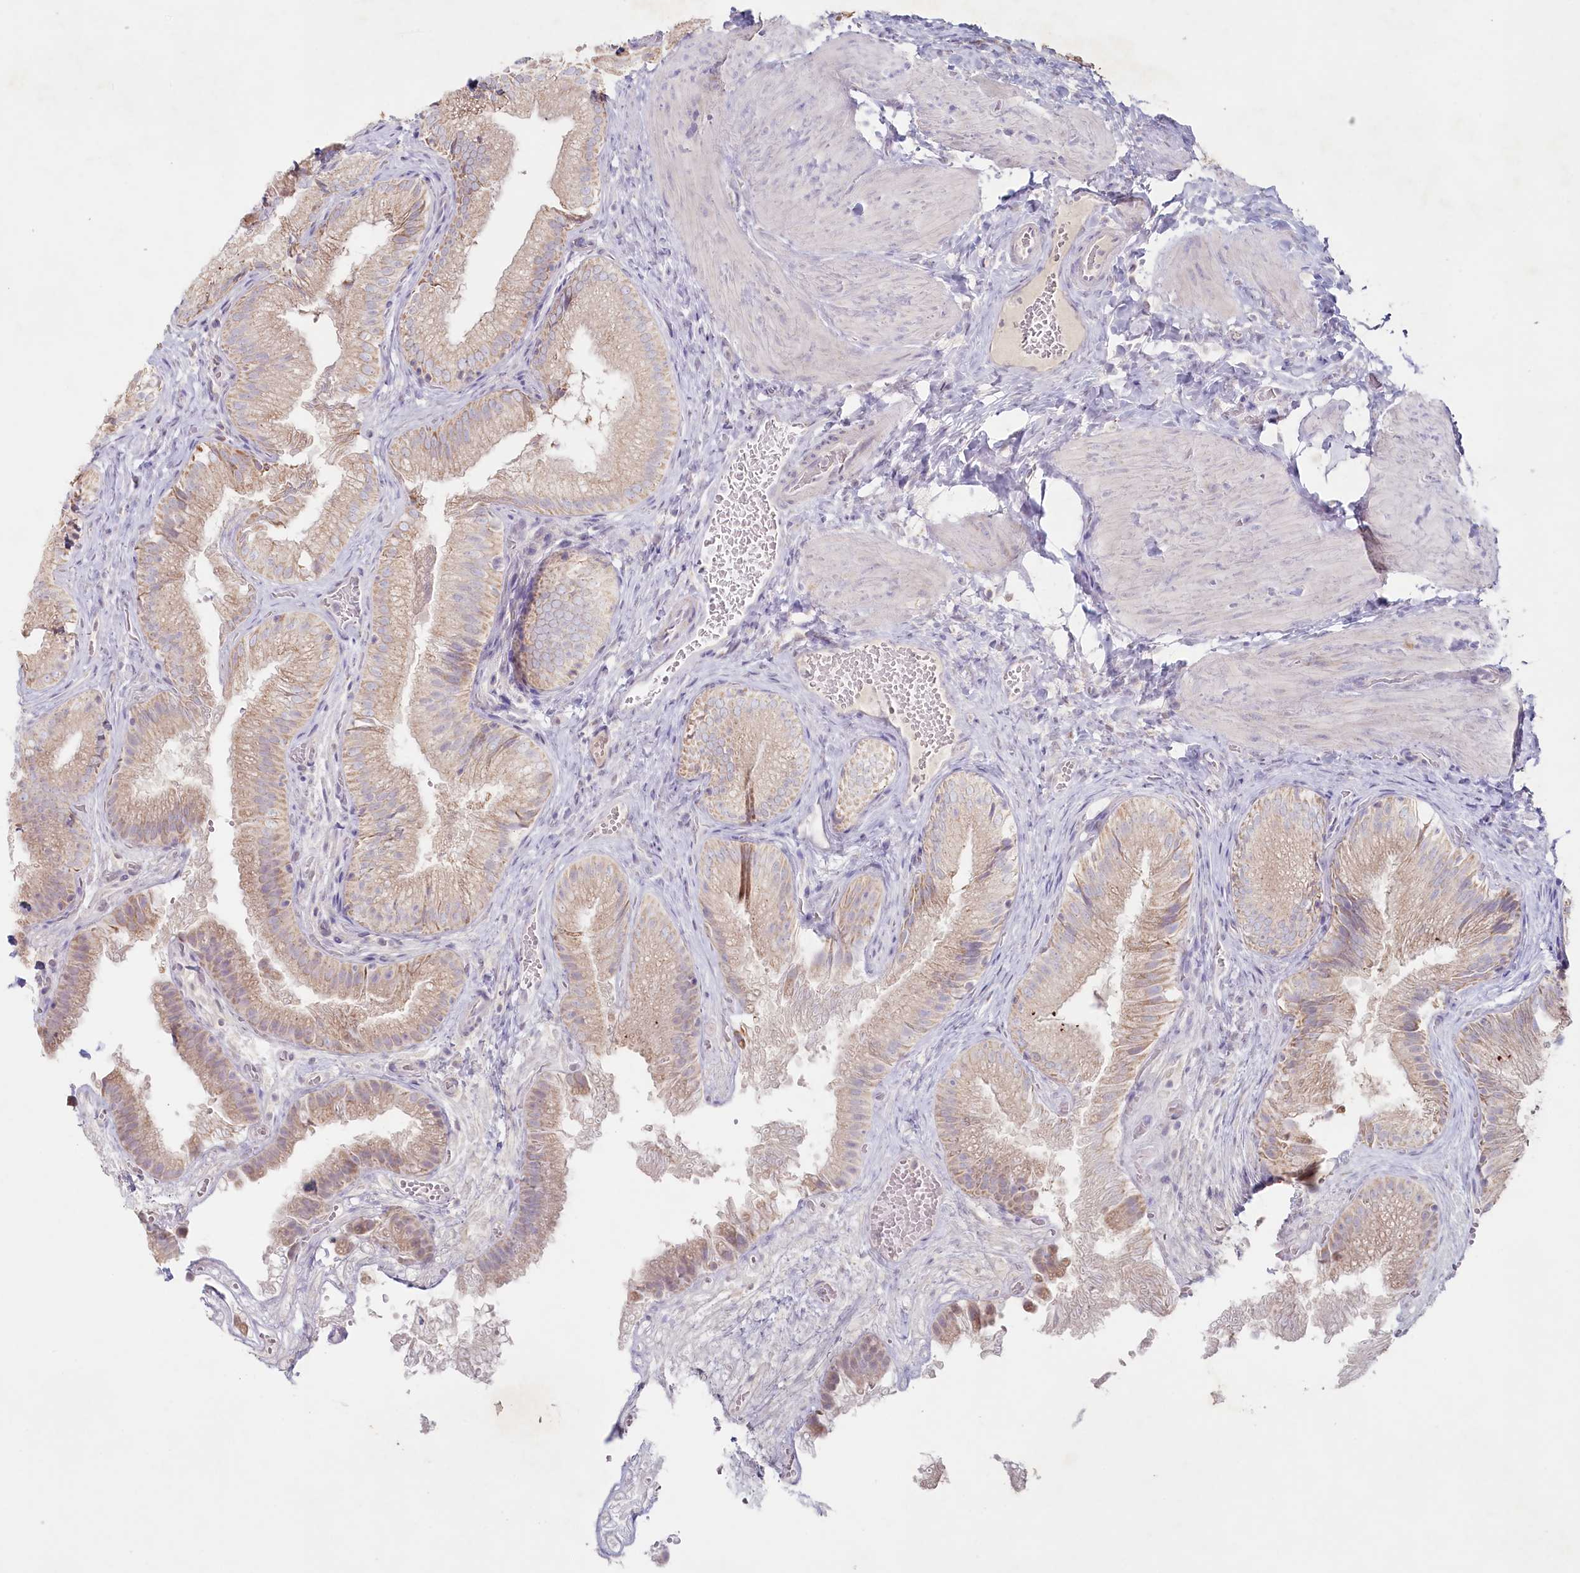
{"staining": {"intensity": "weak", "quantity": ">75%", "location": "cytoplasmic/membranous"}, "tissue": "gallbladder", "cell_type": "Glandular cells", "image_type": "normal", "snomed": [{"axis": "morphology", "description": "Normal tissue, NOS"}, {"axis": "topography", "description": "Gallbladder"}], "caption": "Gallbladder was stained to show a protein in brown. There is low levels of weak cytoplasmic/membranous expression in approximately >75% of glandular cells. The staining was performed using DAB to visualize the protein expression in brown, while the nuclei were stained in blue with hematoxylin (Magnification: 20x).", "gene": "PSAPL1", "patient": {"sex": "female", "age": 30}}